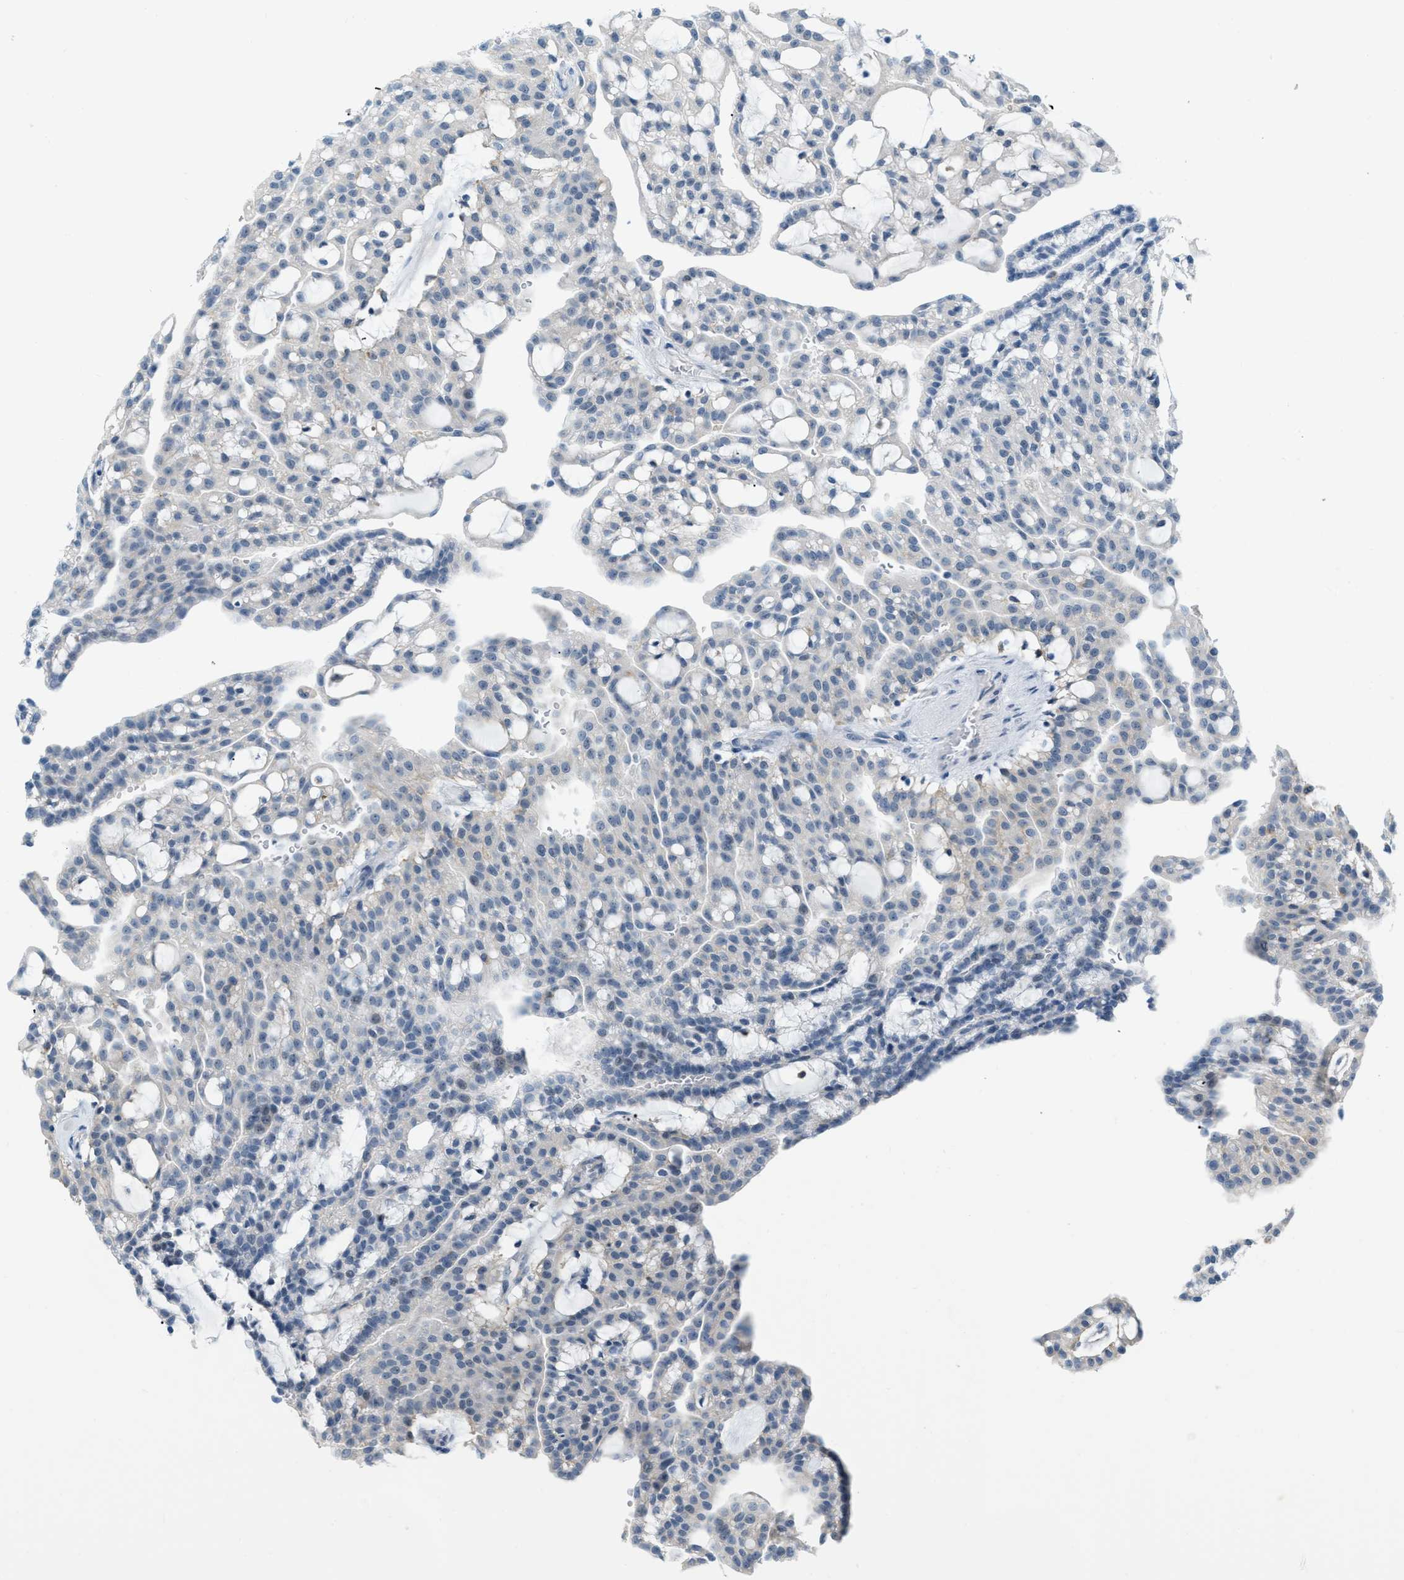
{"staining": {"intensity": "negative", "quantity": "none", "location": "none"}, "tissue": "renal cancer", "cell_type": "Tumor cells", "image_type": "cancer", "snomed": [{"axis": "morphology", "description": "Adenocarcinoma, NOS"}, {"axis": "topography", "description": "Kidney"}], "caption": "Tumor cells show no significant staining in renal cancer (adenocarcinoma).", "gene": "PHRF1", "patient": {"sex": "male", "age": 63}}